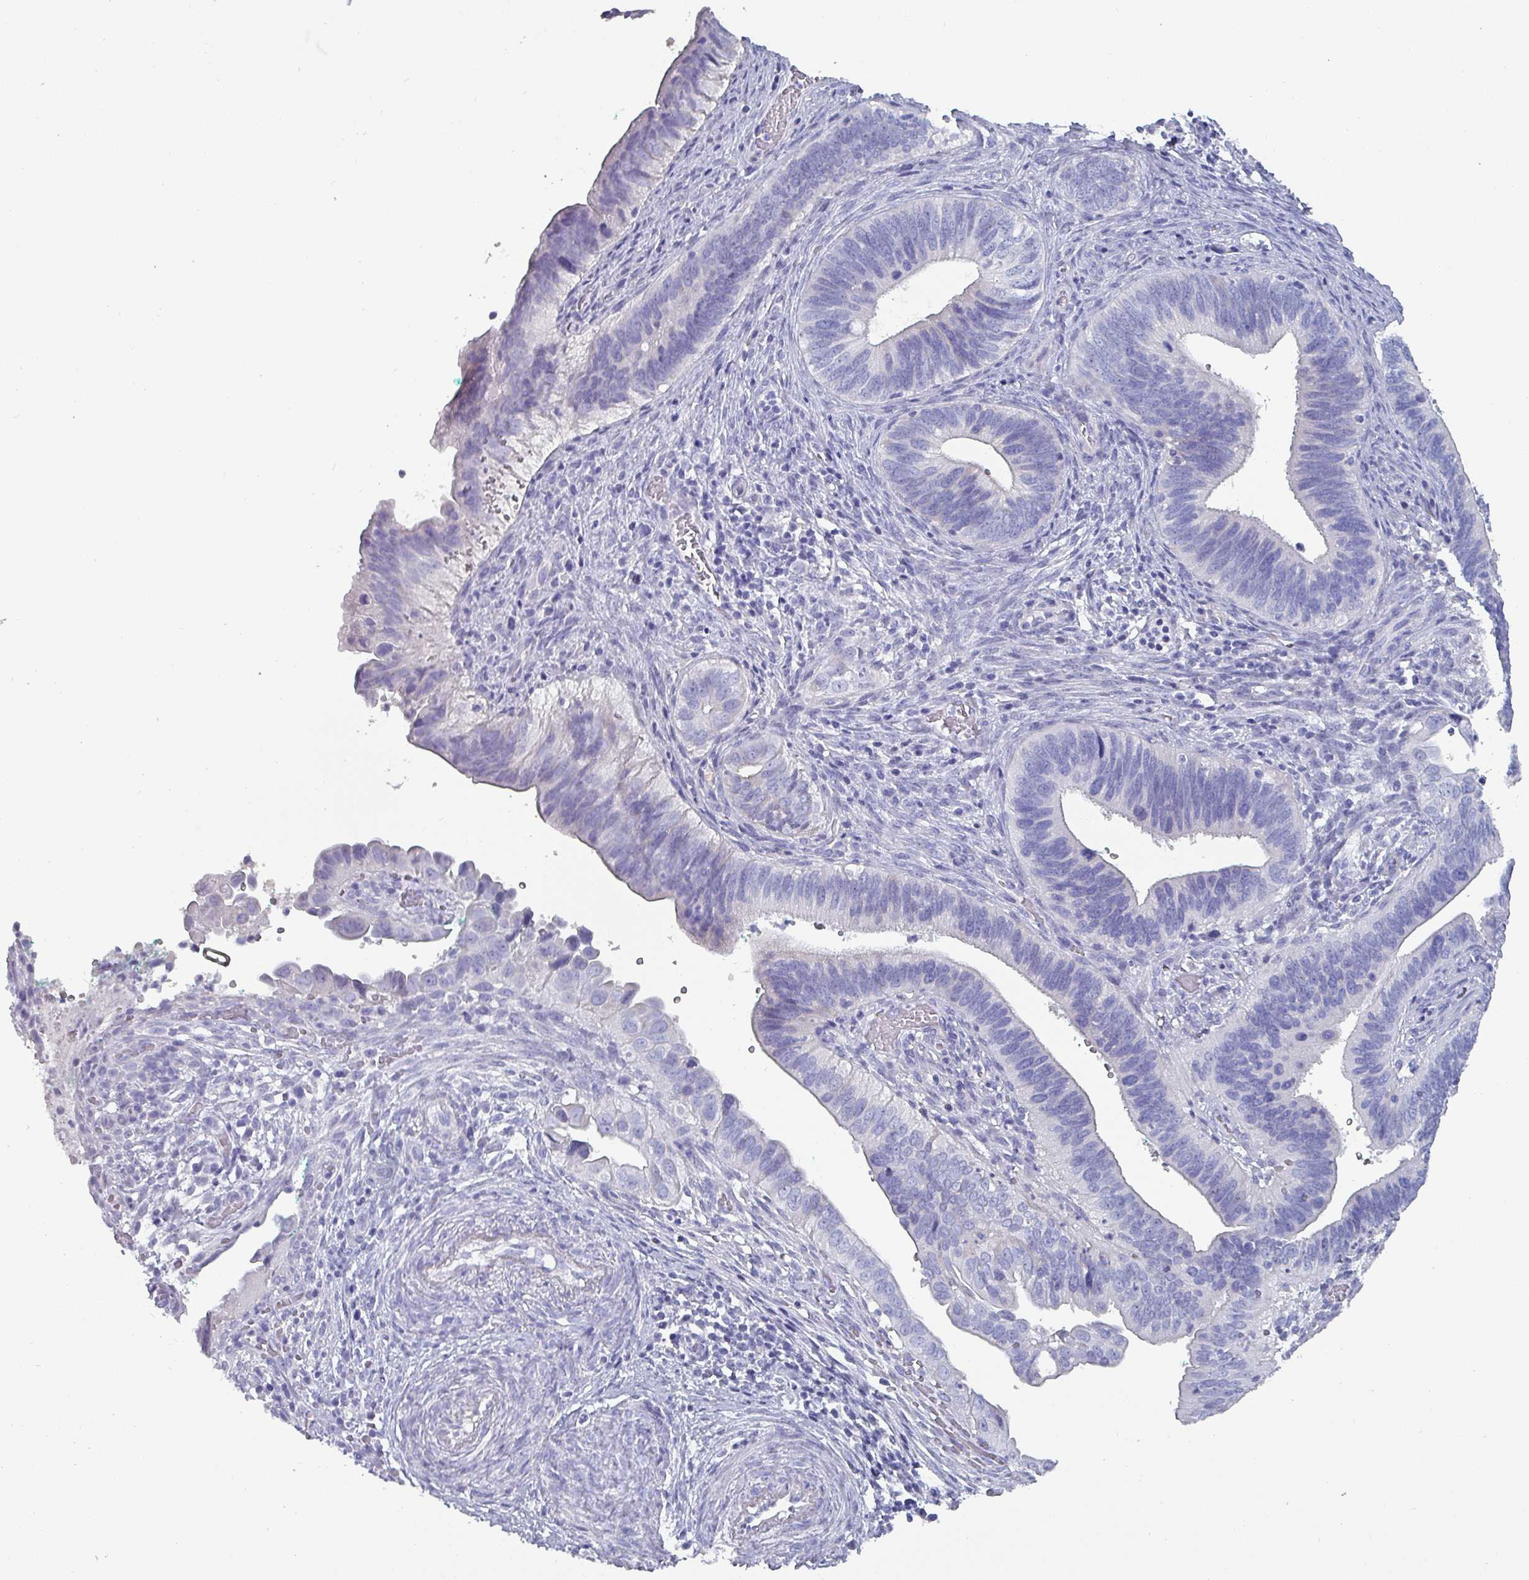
{"staining": {"intensity": "negative", "quantity": "none", "location": "none"}, "tissue": "cervical cancer", "cell_type": "Tumor cells", "image_type": "cancer", "snomed": [{"axis": "morphology", "description": "Adenocarcinoma, NOS"}, {"axis": "topography", "description": "Cervix"}], "caption": "Human cervical adenocarcinoma stained for a protein using immunohistochemistry demonstrates no positivity in tumor cells.", "gene": "INS-IGF2", "patient": {"sex": "female", "age": 42}}